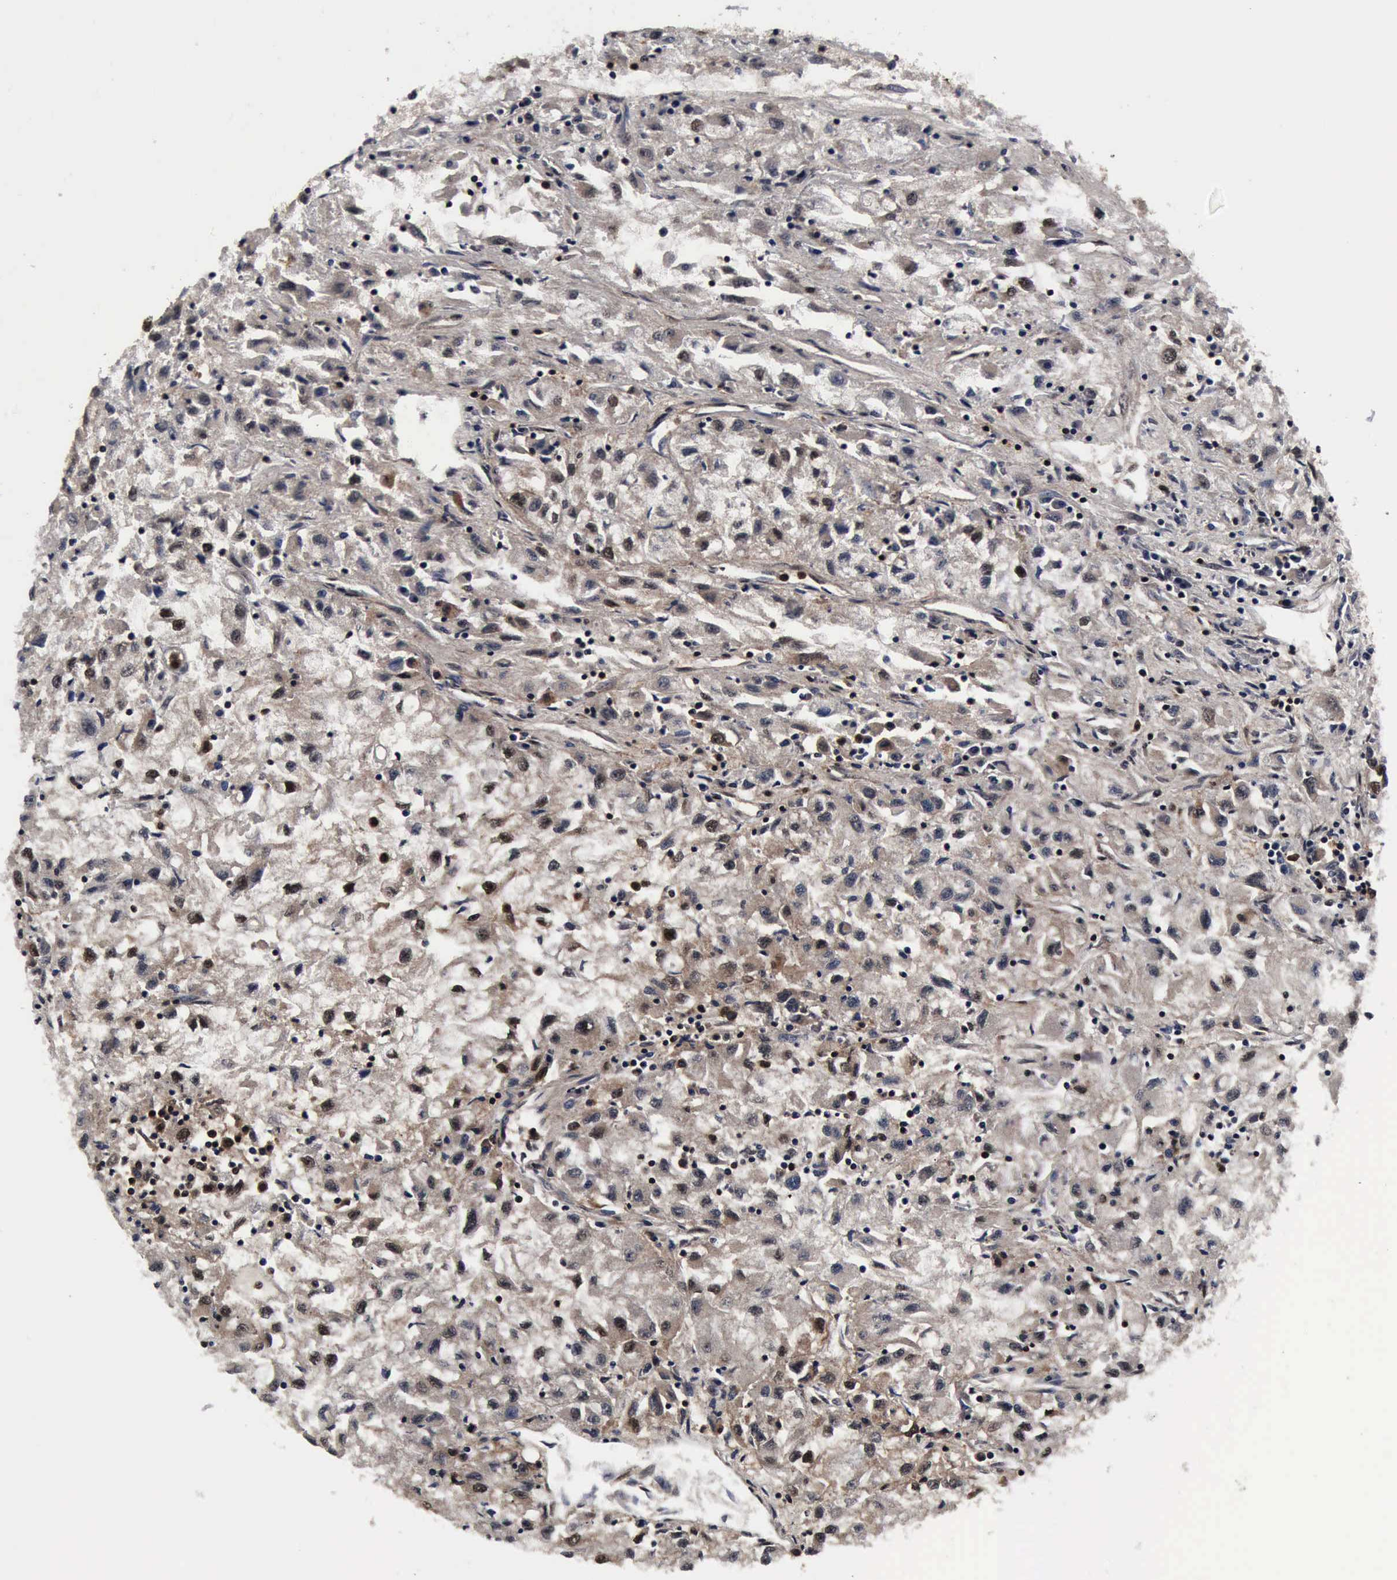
{"staining": {"intensity": "moderate", "quantity": ">75%", "location": "cytoplasmic/membranous,nuclear"}, "tissue": "renal cancer", "cell_type": "Tumor cells", "image_type": "cancer", "snomed": [{"axis": "morphology", "description": "Adenocarcinoma, NOS"}, {"axis": "topography", "description": "Kidney"}], "caption": "Human adenocarcinoma (renal) stained with a brown dye reveals moderate cytoplasmic/membranous and nuclear positive expression in approximately >75% of tumor cells.", "gene": "UBC", "patient": {"sex": "male", "age": 59}}